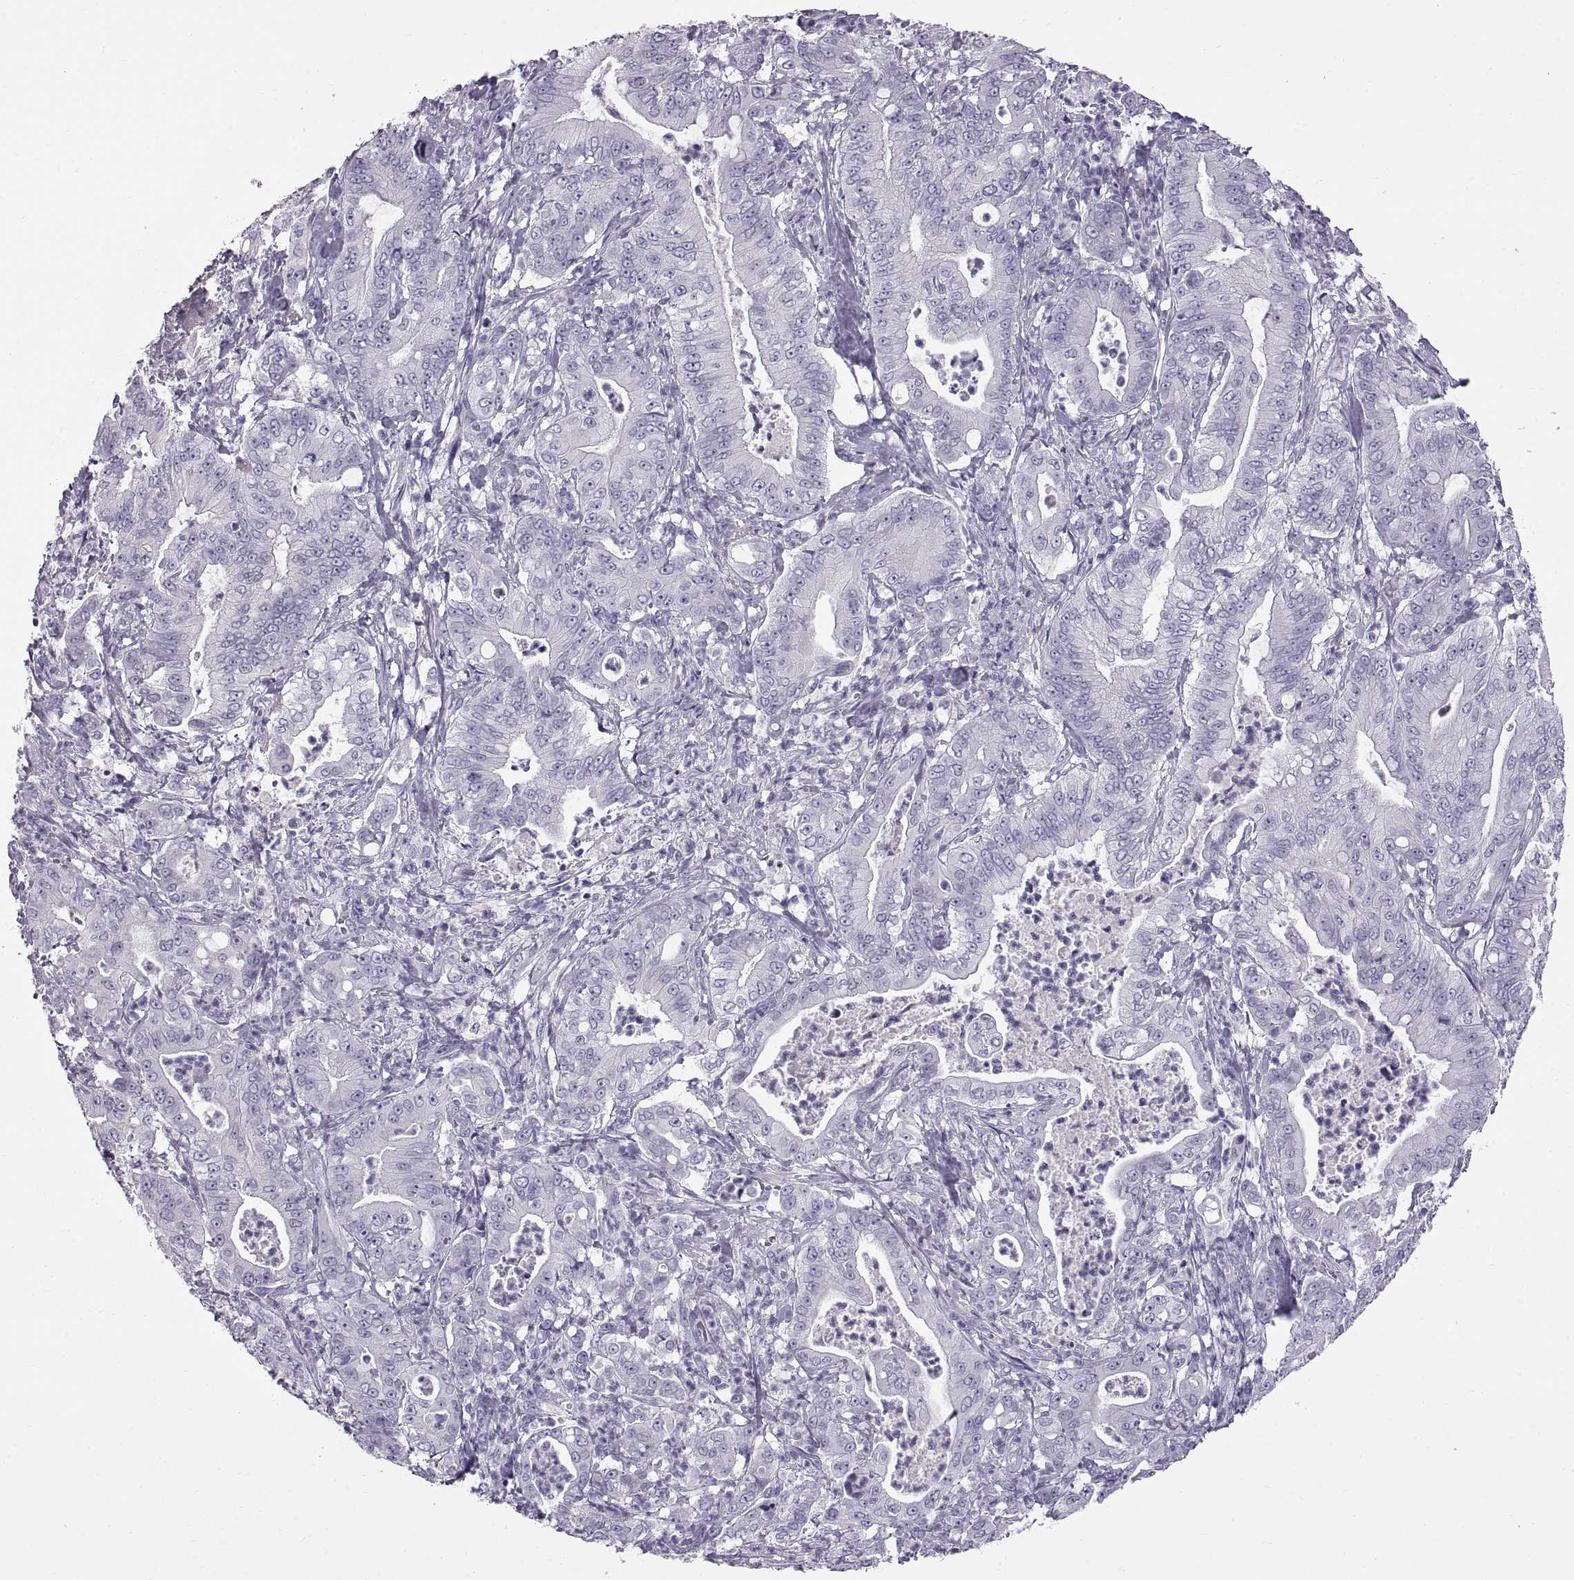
{"staining": {"intensity": "negative", "quantity": "none", "location": "none"}, "tissue": "pancreatic cancer", "cell_type": "Tumor cells", "image_type": "cancer", "snomed": [{"axis": "morphology", "description": "Adenocarcinoma, NOS"}, {"axis": "topography", "description": "Pancreas"}], "caption": "Micrograph shows no protein positivity in tumor cells of adenocarcinoma (pancreatic) tissue.", "gene": "WFDC8", "patient": {"sex": "male", "age": 71}}